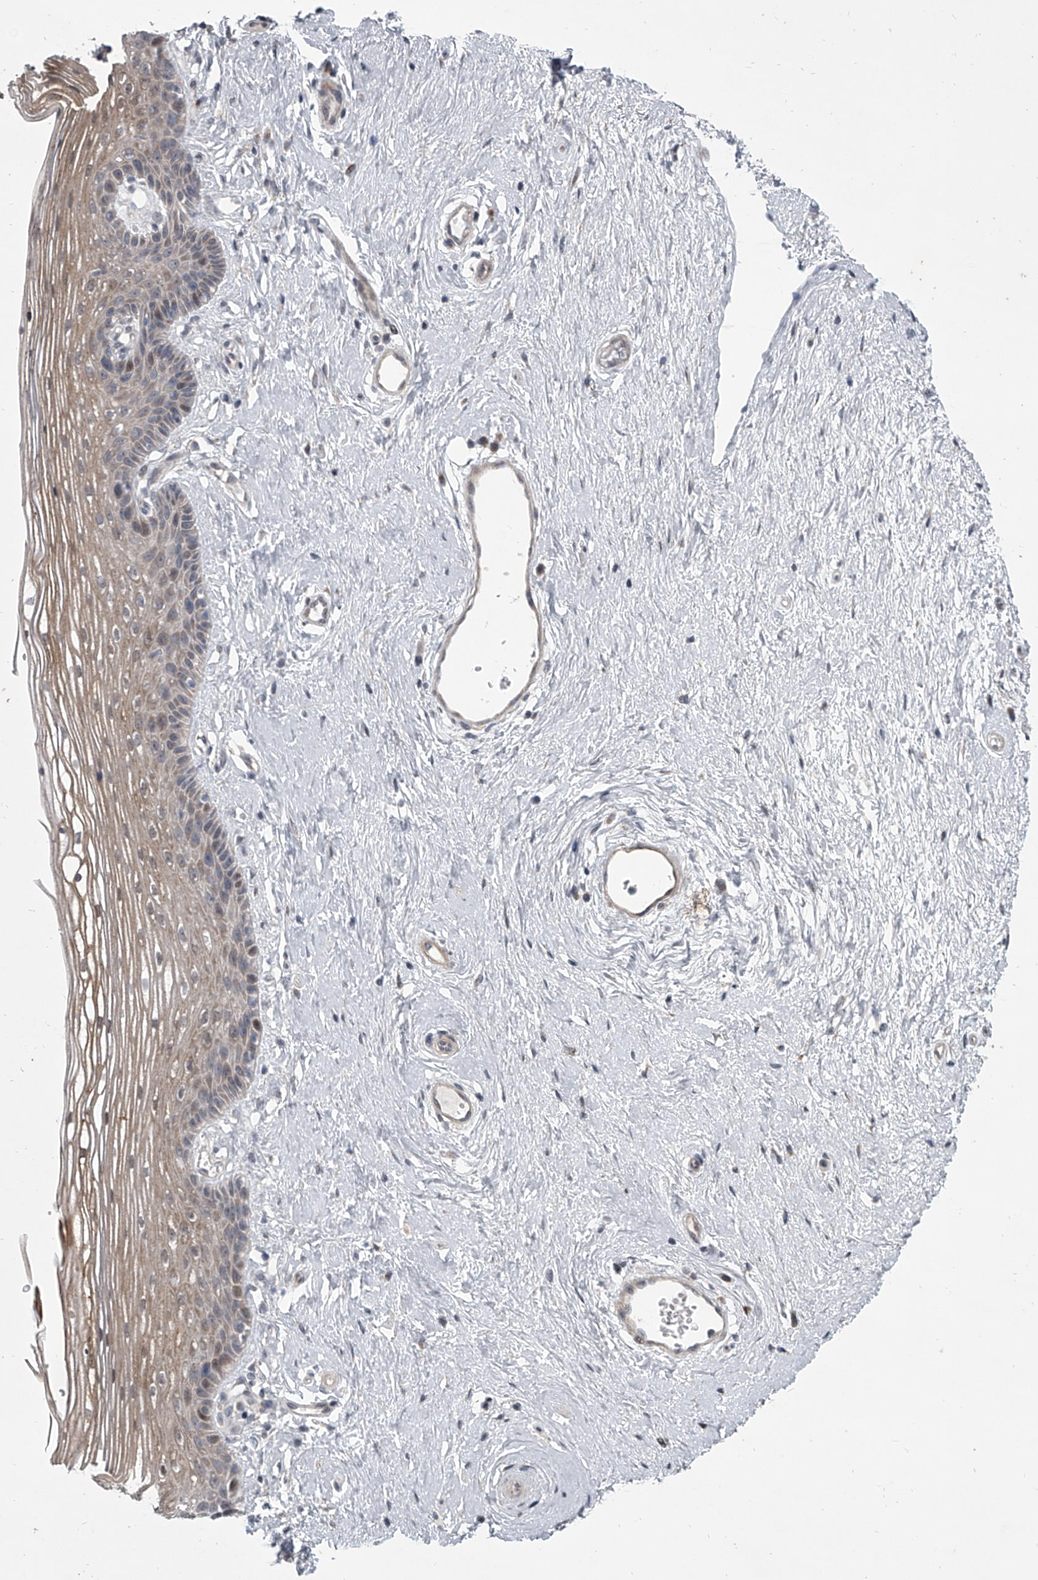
{"staining": {"intensity": "weak", "quantity": ">75%", "location": "cytoplasmic/membranous,nuclear"}, "tissue": "vagina", "cell_type": "Squamous epithelial cells", "image_type": "normal", "snomed": [{"axis": "morphology", "description": "Normal tissue, NOS"}, {"axis": "topography", "description": "Vagina"}], "caption": "A histopathology image of human vagina stained for a protein reveals weak cytoplasmic/membranous,nuclear brown staining in squamous epithelial cells.", "gene": "HEATR6", "patient": {"sex": "female", "age": 46}}